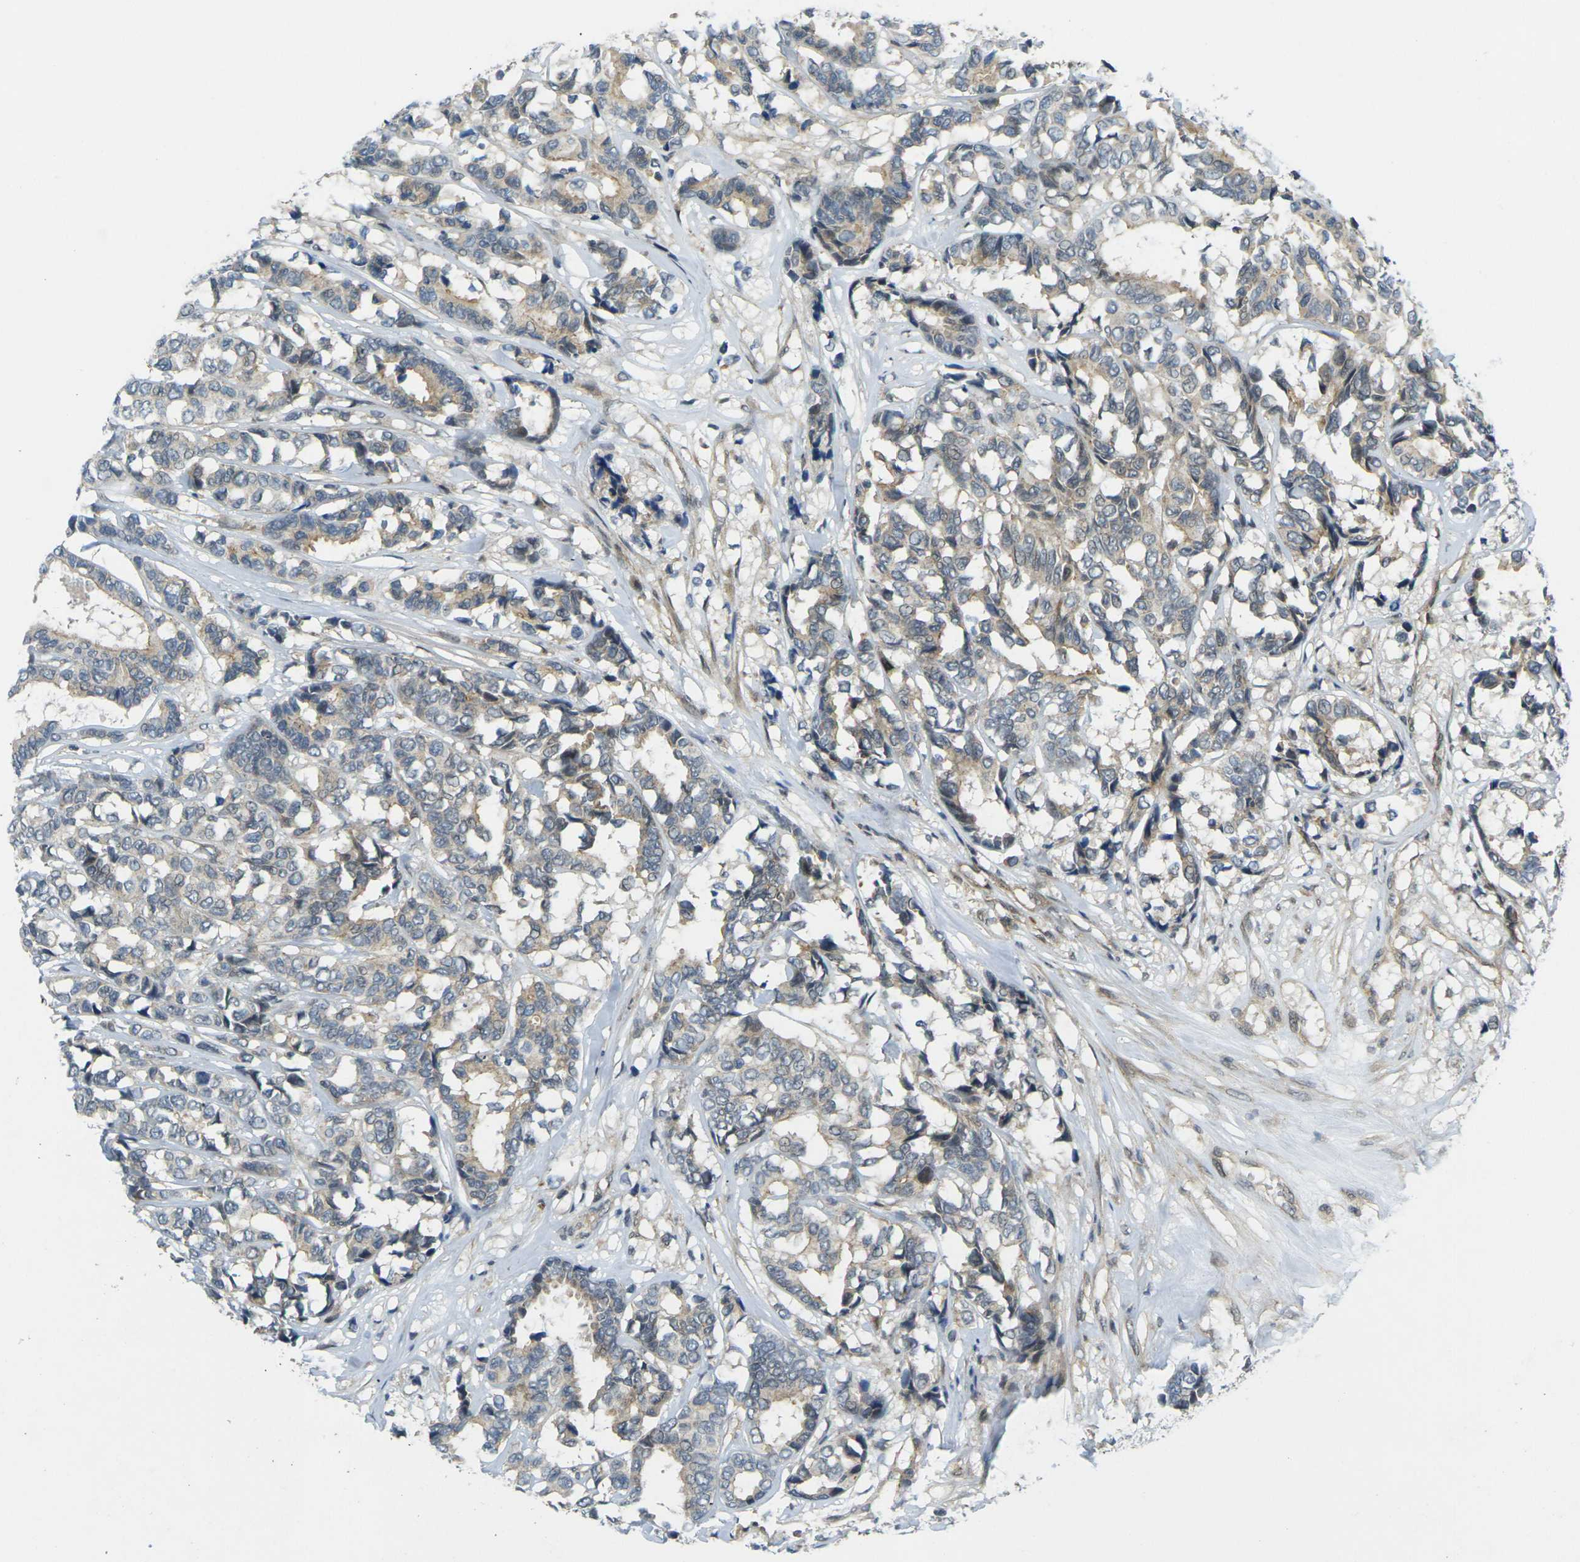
{"staining": {"intensity": "weak", "quantity": "25%-75%", "location": "cytoplasmic/membranous"}, "tissue": "breast cancer", "cell_type": "Tumor cells", "image_type": "cancer", "snomed": [{"axis": "morphology", "description": "Duct carcinoma"}, {"axis": "topography", "description": "Breast"}], "caption": "Breast cancer stained with DAB immunohistochemistry demonstrates low levels of weak cytoplasmic/membranous staining in approximately 25%-75% of tumor cells.", "gene": "KCTD10", "patient": {"sex": "female", "age": 87}}